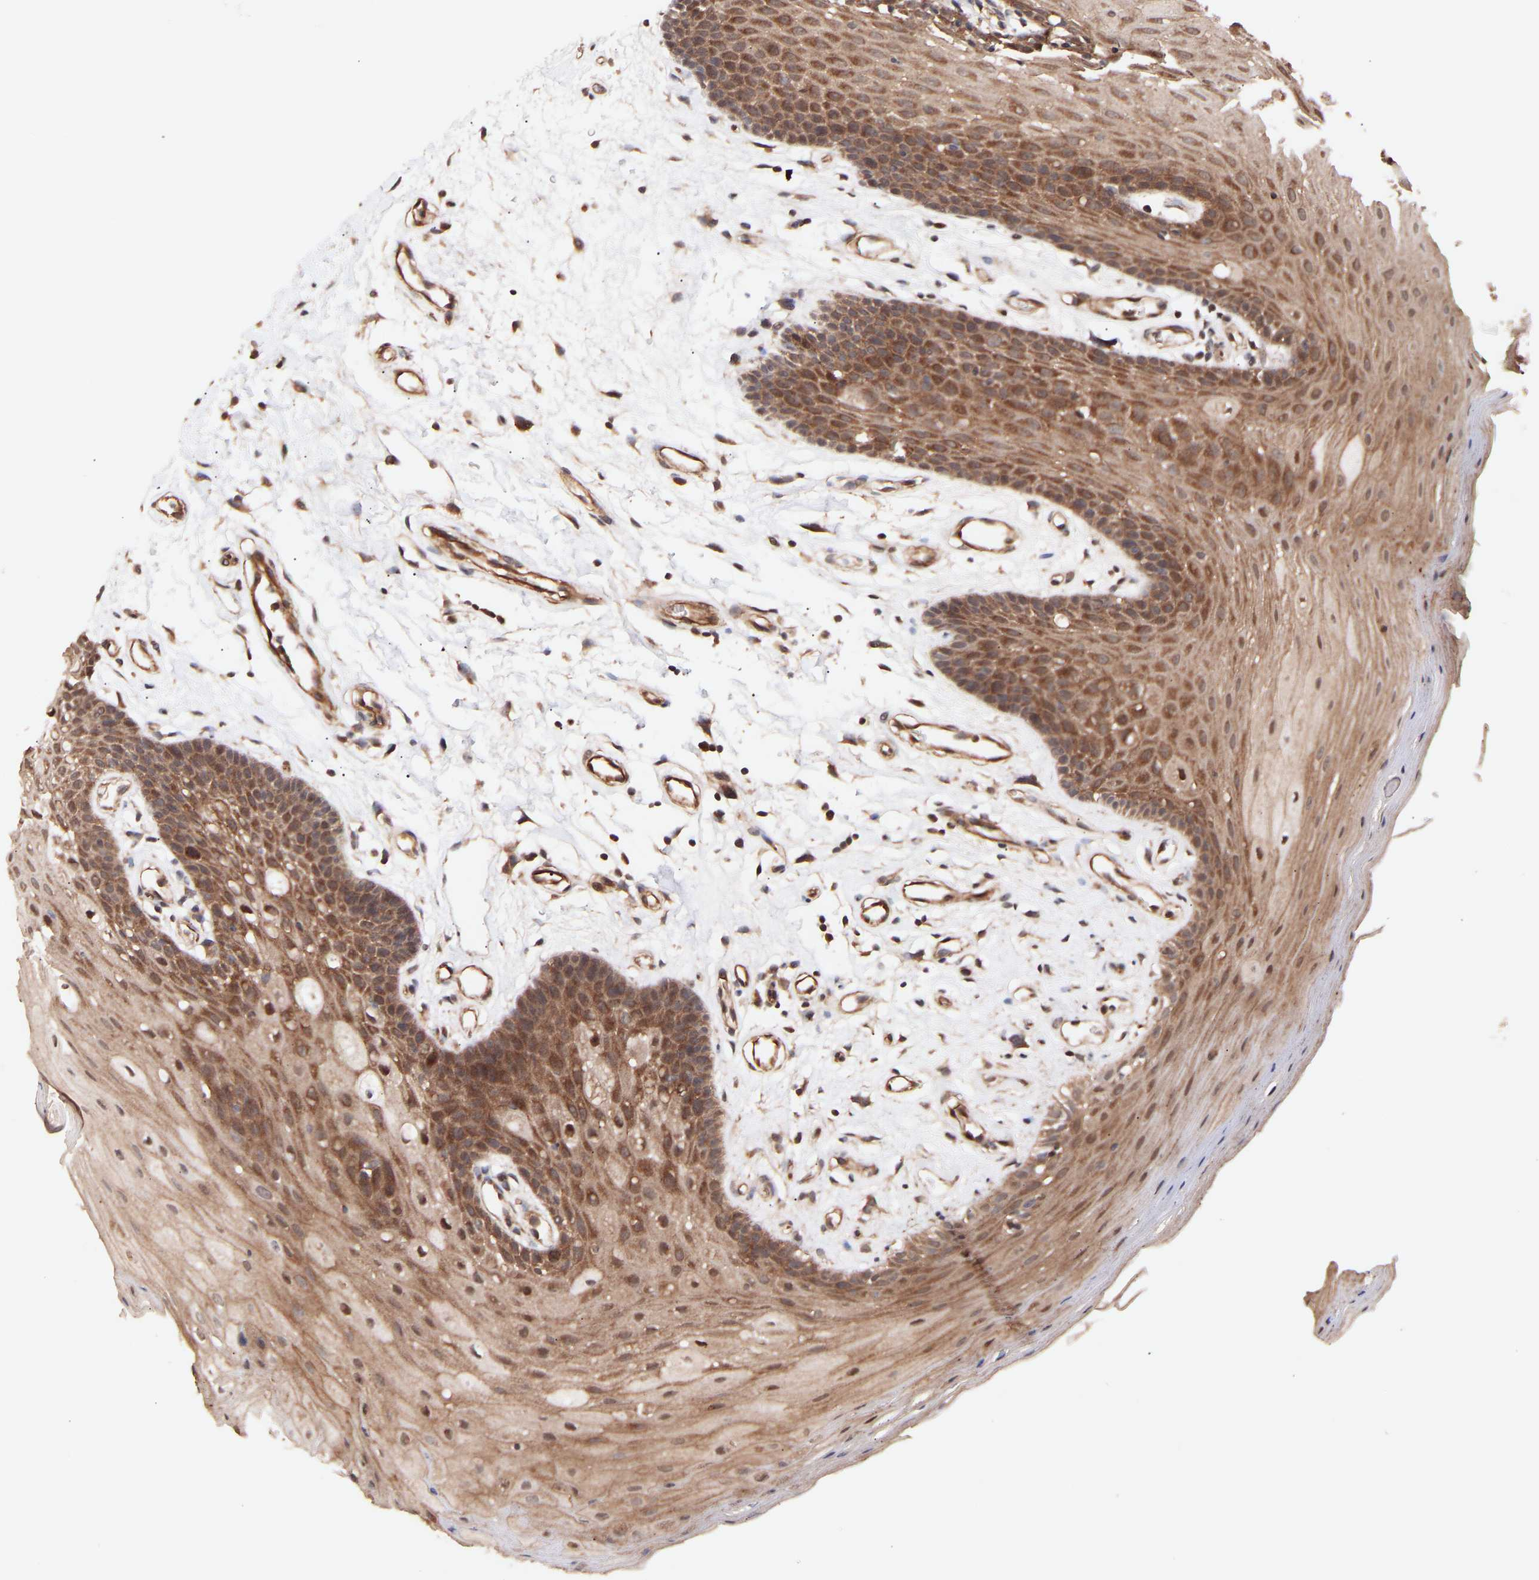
{"staining": {"intensity": "moderate", "quantity": ">75%", "location": "cytoplasmic/membranous"}, "tissue": "oral mucosa", "cell_type": "Squamous epithelial cells", "image_type": "normal", "snomed": [{"axis": "morphology", "description": "Normal tissue, NOS"}, {"axis": "morphology", "description": "Squamous cell carcinoma, NOS"}, {"axis": "topography", "description": "Oral tissue"}, {"axis": "topography", "description": "Head-Neck"}], "caption": "This is a photomicrograph of immunohistochemistry (IHC) staining of unremarkable oral mucosa, which shows moderate expression in the cytoplasmic/membranous of squamous epithelial cells.", "gene": "PDLIM5", "patient": {"sex": "male", "age": 71}}